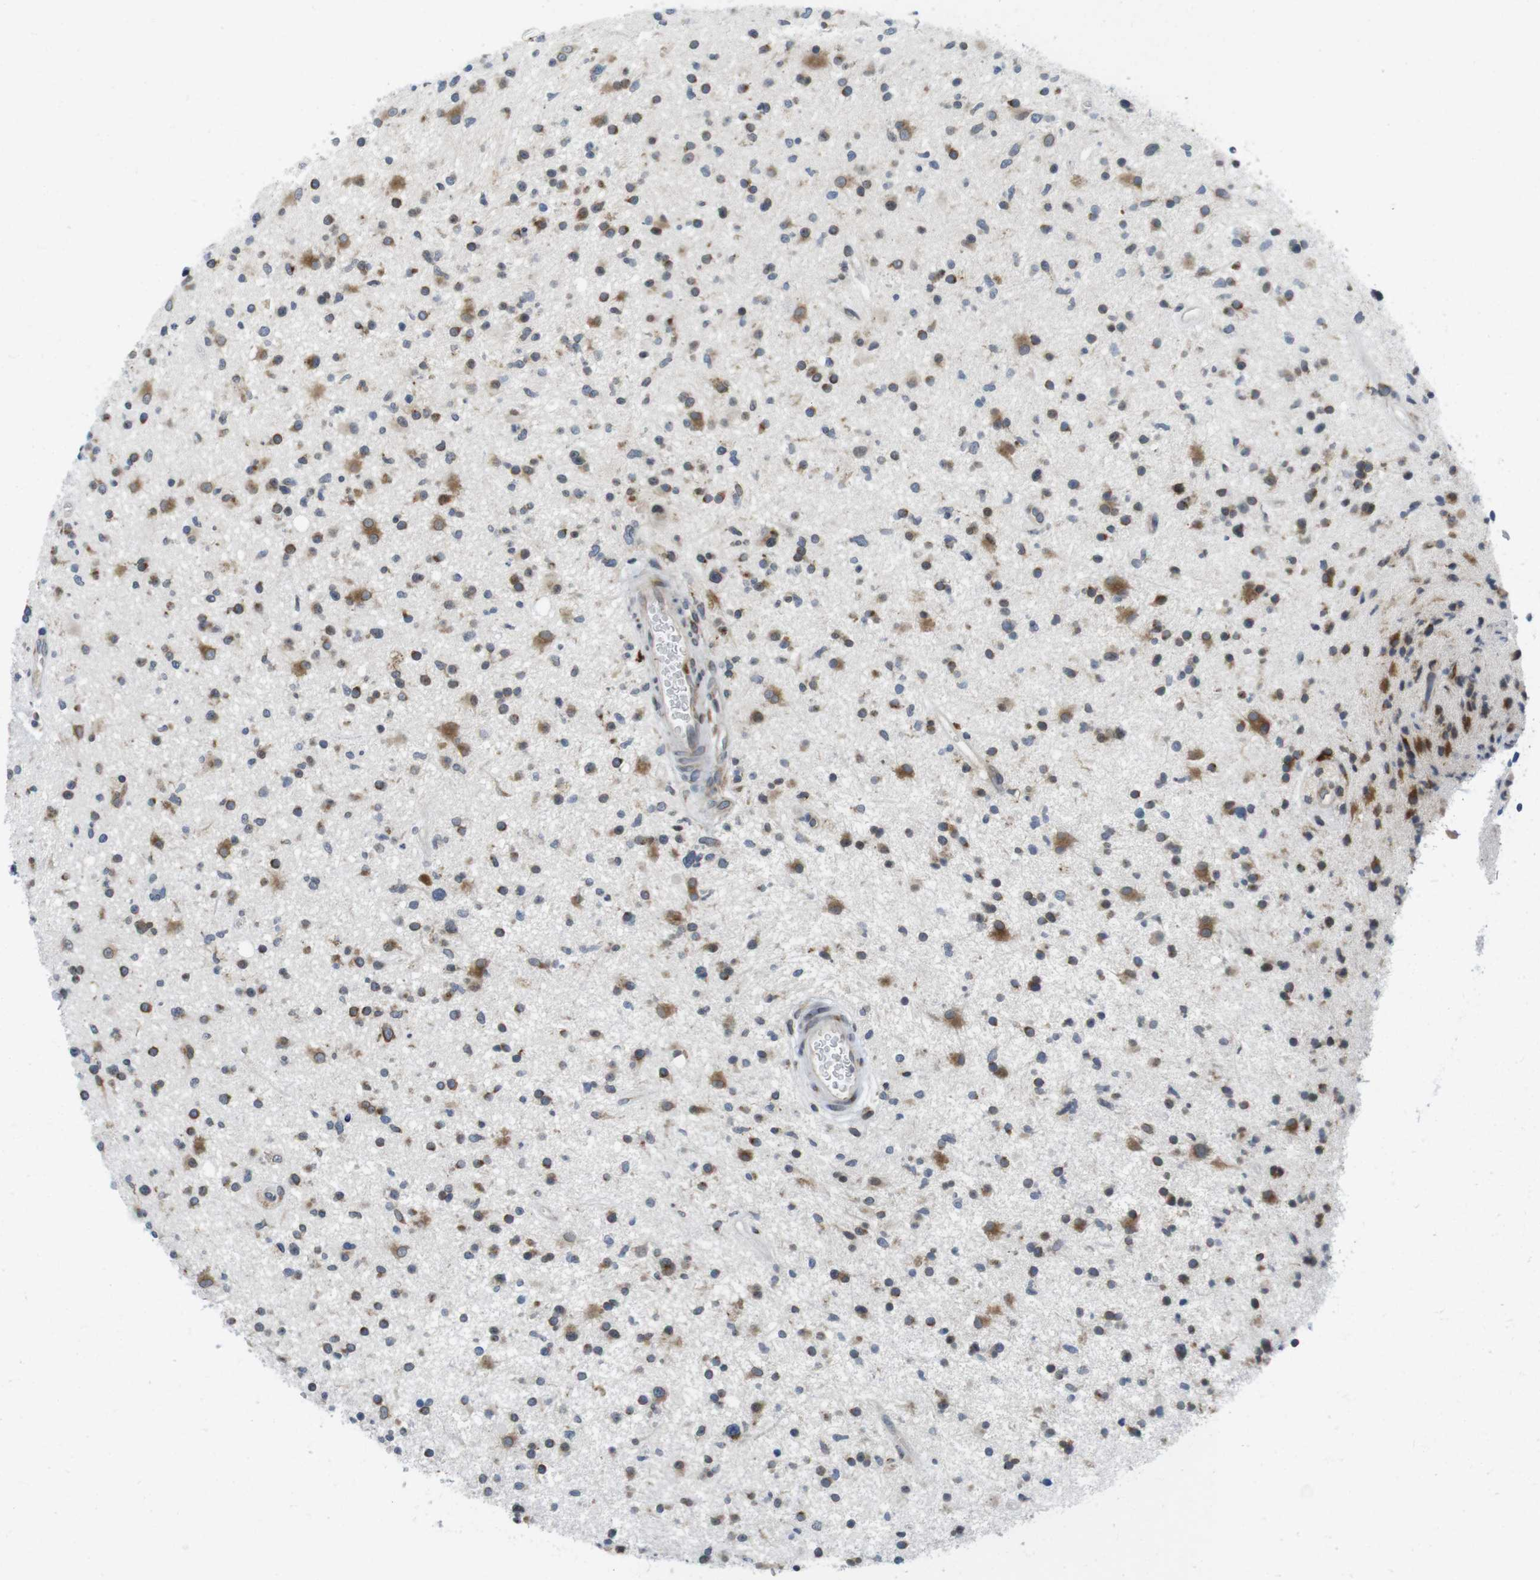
{"staining": {"intensity": "moderate", "quantity": "<25%", "location": "cytoplasmic/membranous"}, "tissue": "glioma", "cell_type": "Tumor cells", "image_type": "cancer", "snomed": [{"axis": "morphology", "description": "Glioma, malignant, High grade"}, {"axis": "topography", "description": "Brain"}], "caption": "High-magnification brightfield microscopy of glioma stained with DAB (brown) and counterstained with hematoxylin (blue). tumor cells exhibit moderate cytoplasmic/membranous staining is identified in approximately<25% of cells. (DAB = brown stain, brightfield microscopy at high magnification).", "gene": "ERGIC3", "patient": {"sex": "male", "age": 33}}